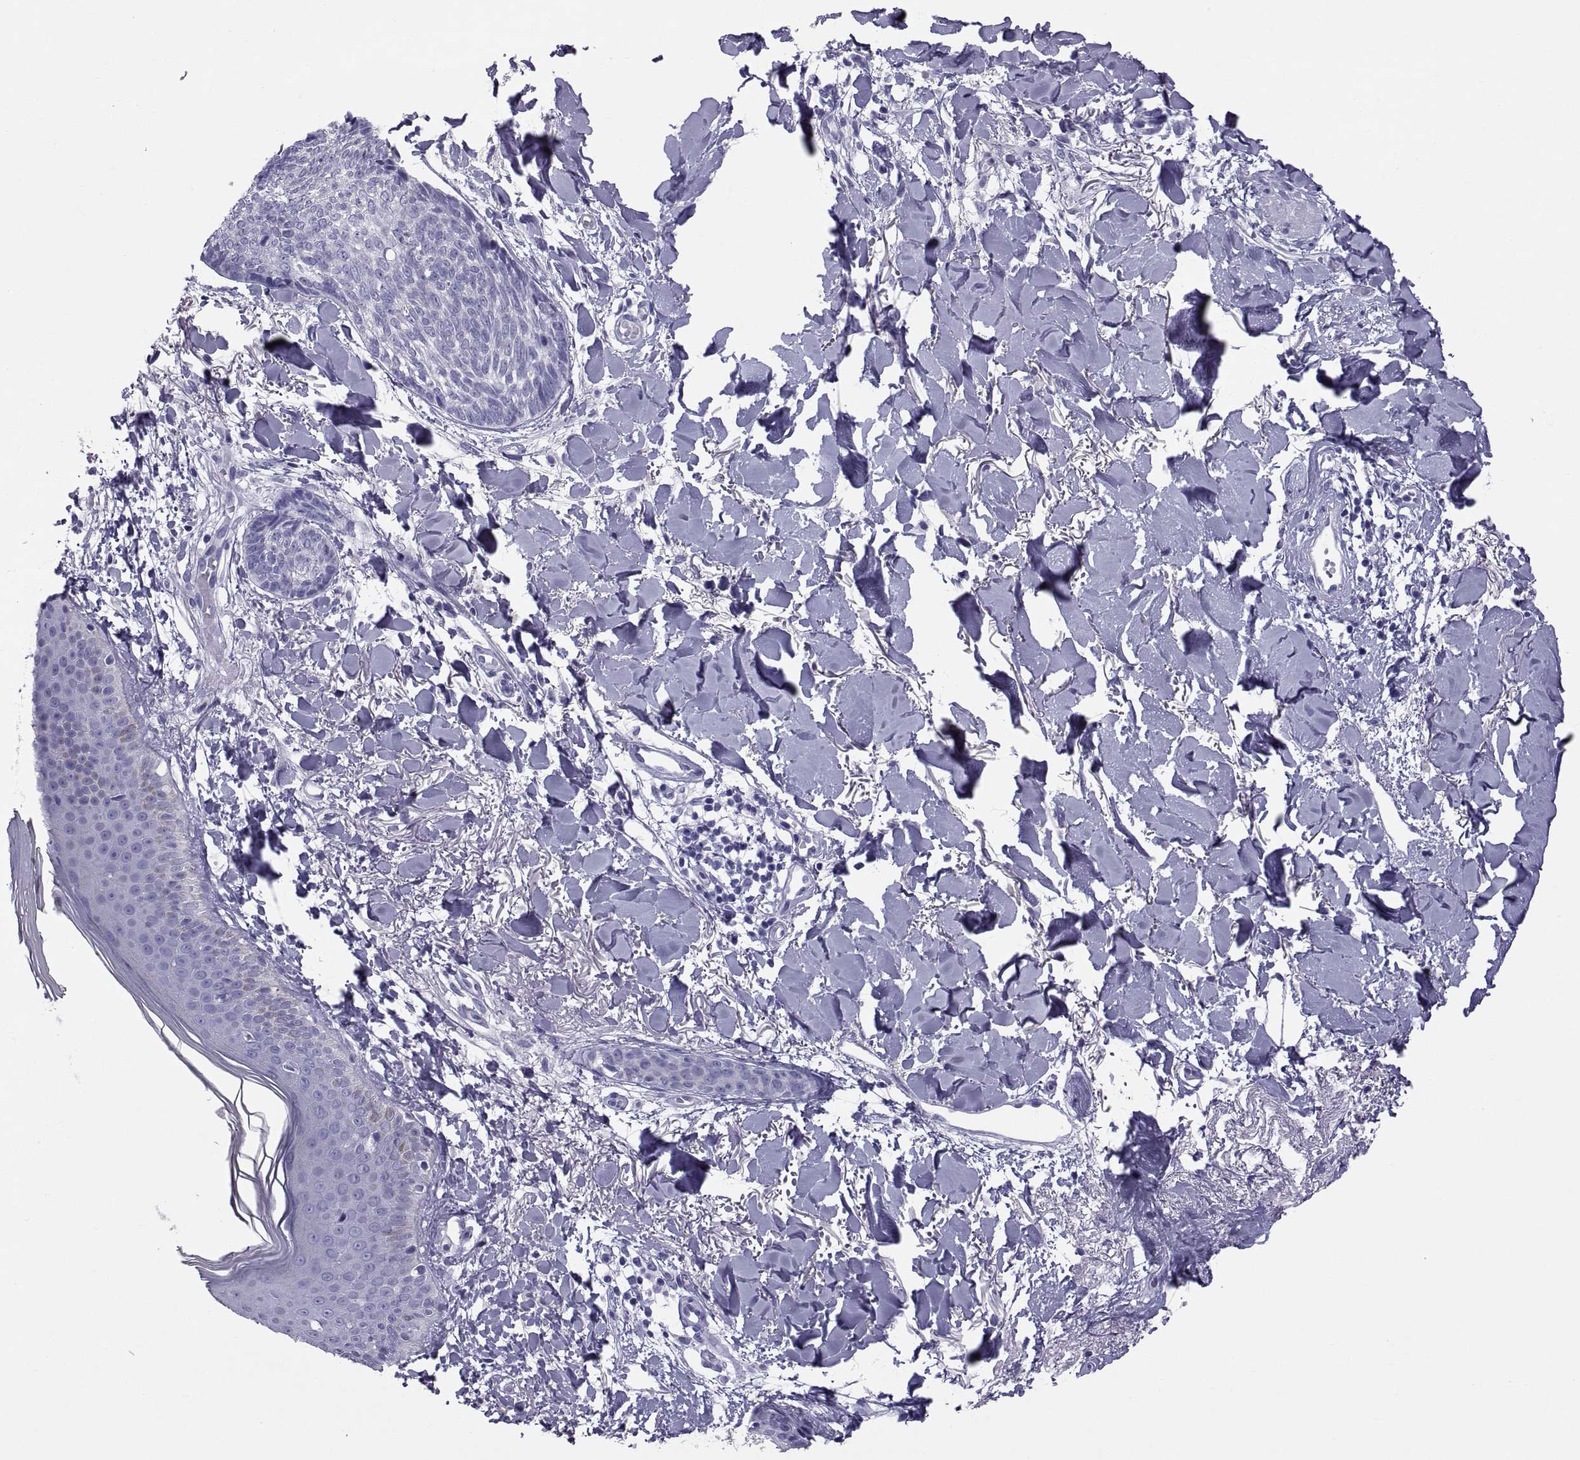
{"staining": {"intensity": "negative", "quantity": "none", "location": "none"}, "tissue": "skin cancer", "cell_type": "Tumor cells", "image_type": "cancer", "snomed": [{"axis": "morphology", "description": "Normal tissue, NOS"}, {"axis": "morphology", "description": "Basal cell carcinoma"}, {"axis": "topography", "description": "Skin"}], "caption": "IHC of skin basal cell carcinoma shows no positivity in tumor cells. (Immunohistochemistry, brightfield microscopy, high magnification).", "gene": "RNASE12", "patient": {"sex": "male", "age": 84}}